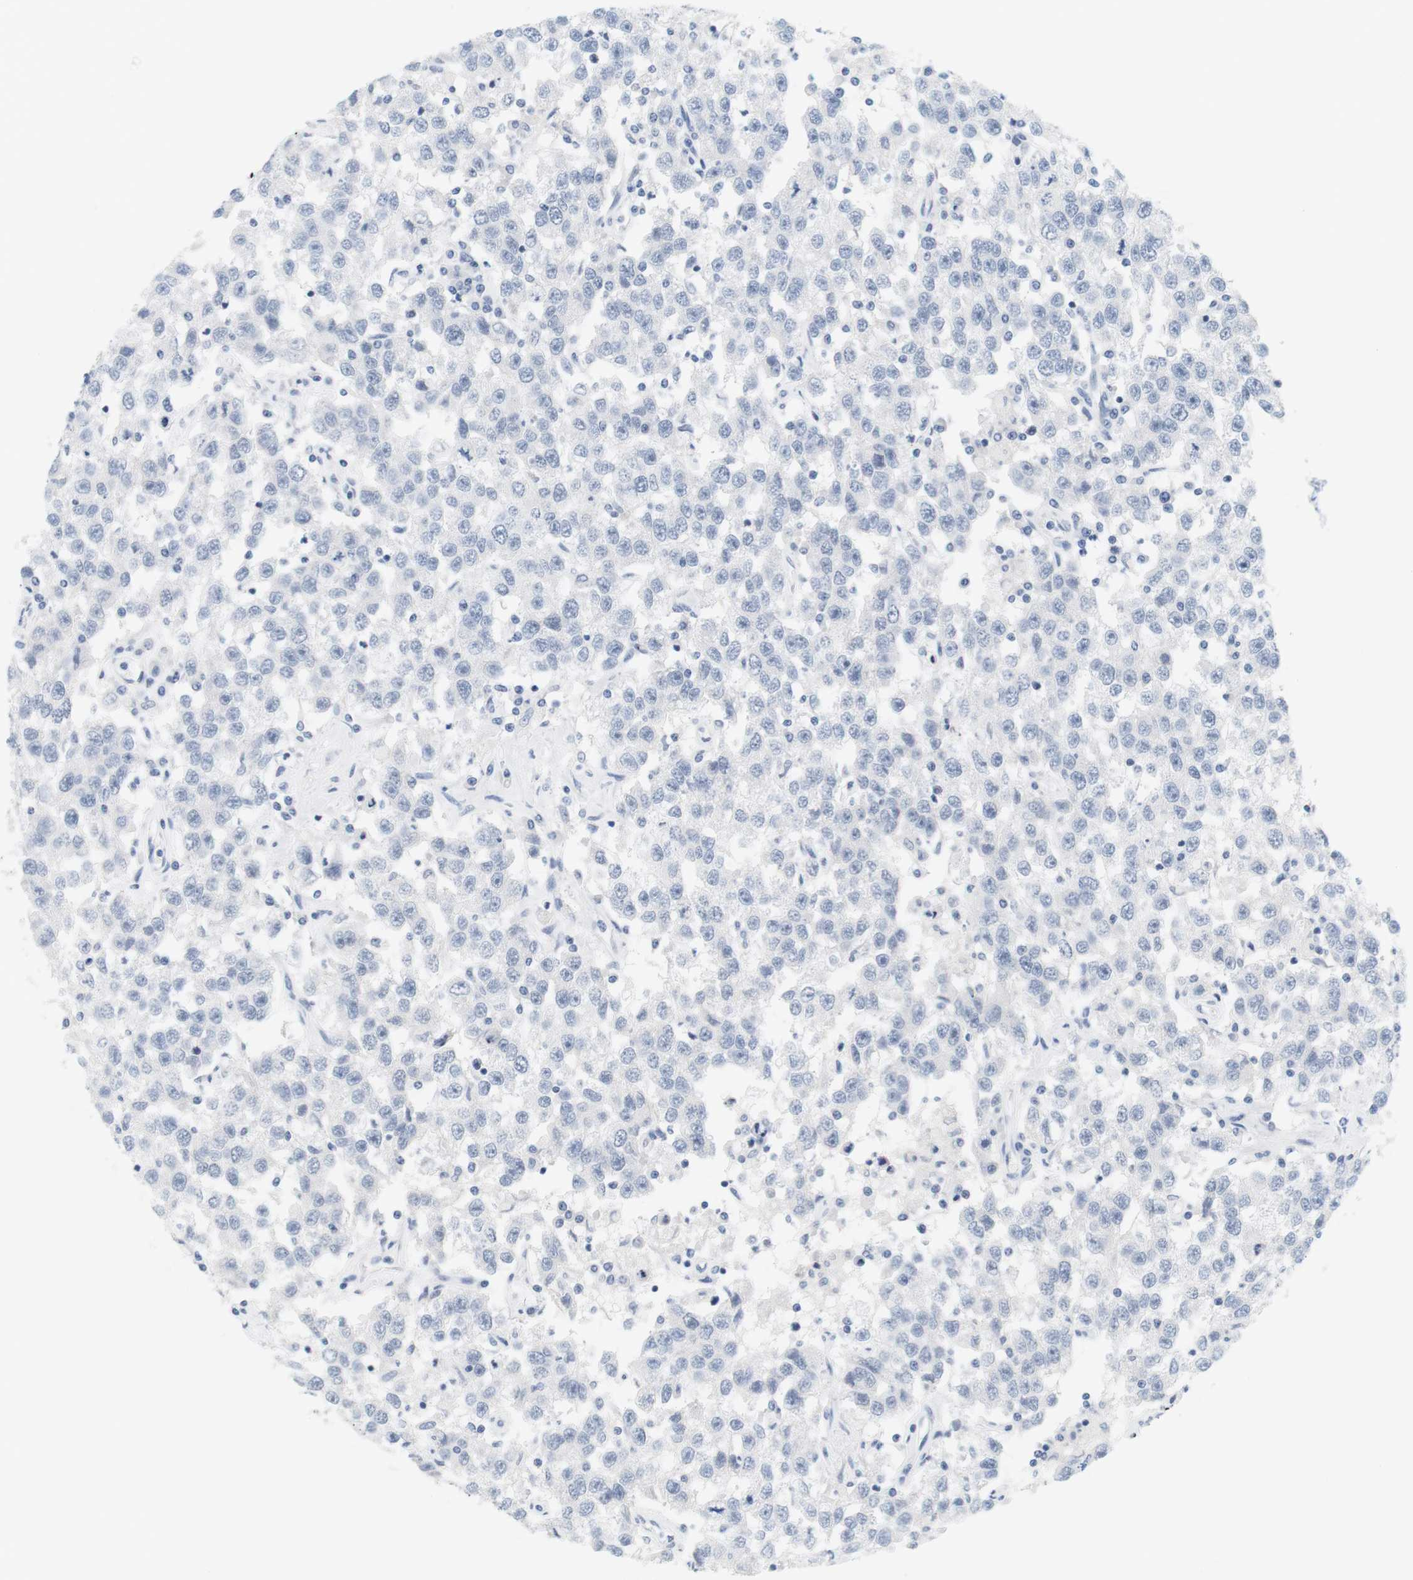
{"staining": {"intensity": "negative", "quantity": "none", "location": "none"}, "tissue": "testis cancer", "cell_type": "Tumor cells", "image_type": "cancer", "snomed": [{"axis": "morphology", "description": "Seminoma, NOS"}, {"axis": "topography", "description": "Testis"}], "caption": "A high-resolution micrograph shows immunohistochemistry staining of testis cancer, which reveals no significant positivity in tumor cells.", "gene": "OPRM1", "patient": {"sex": "male", "age": 41}}